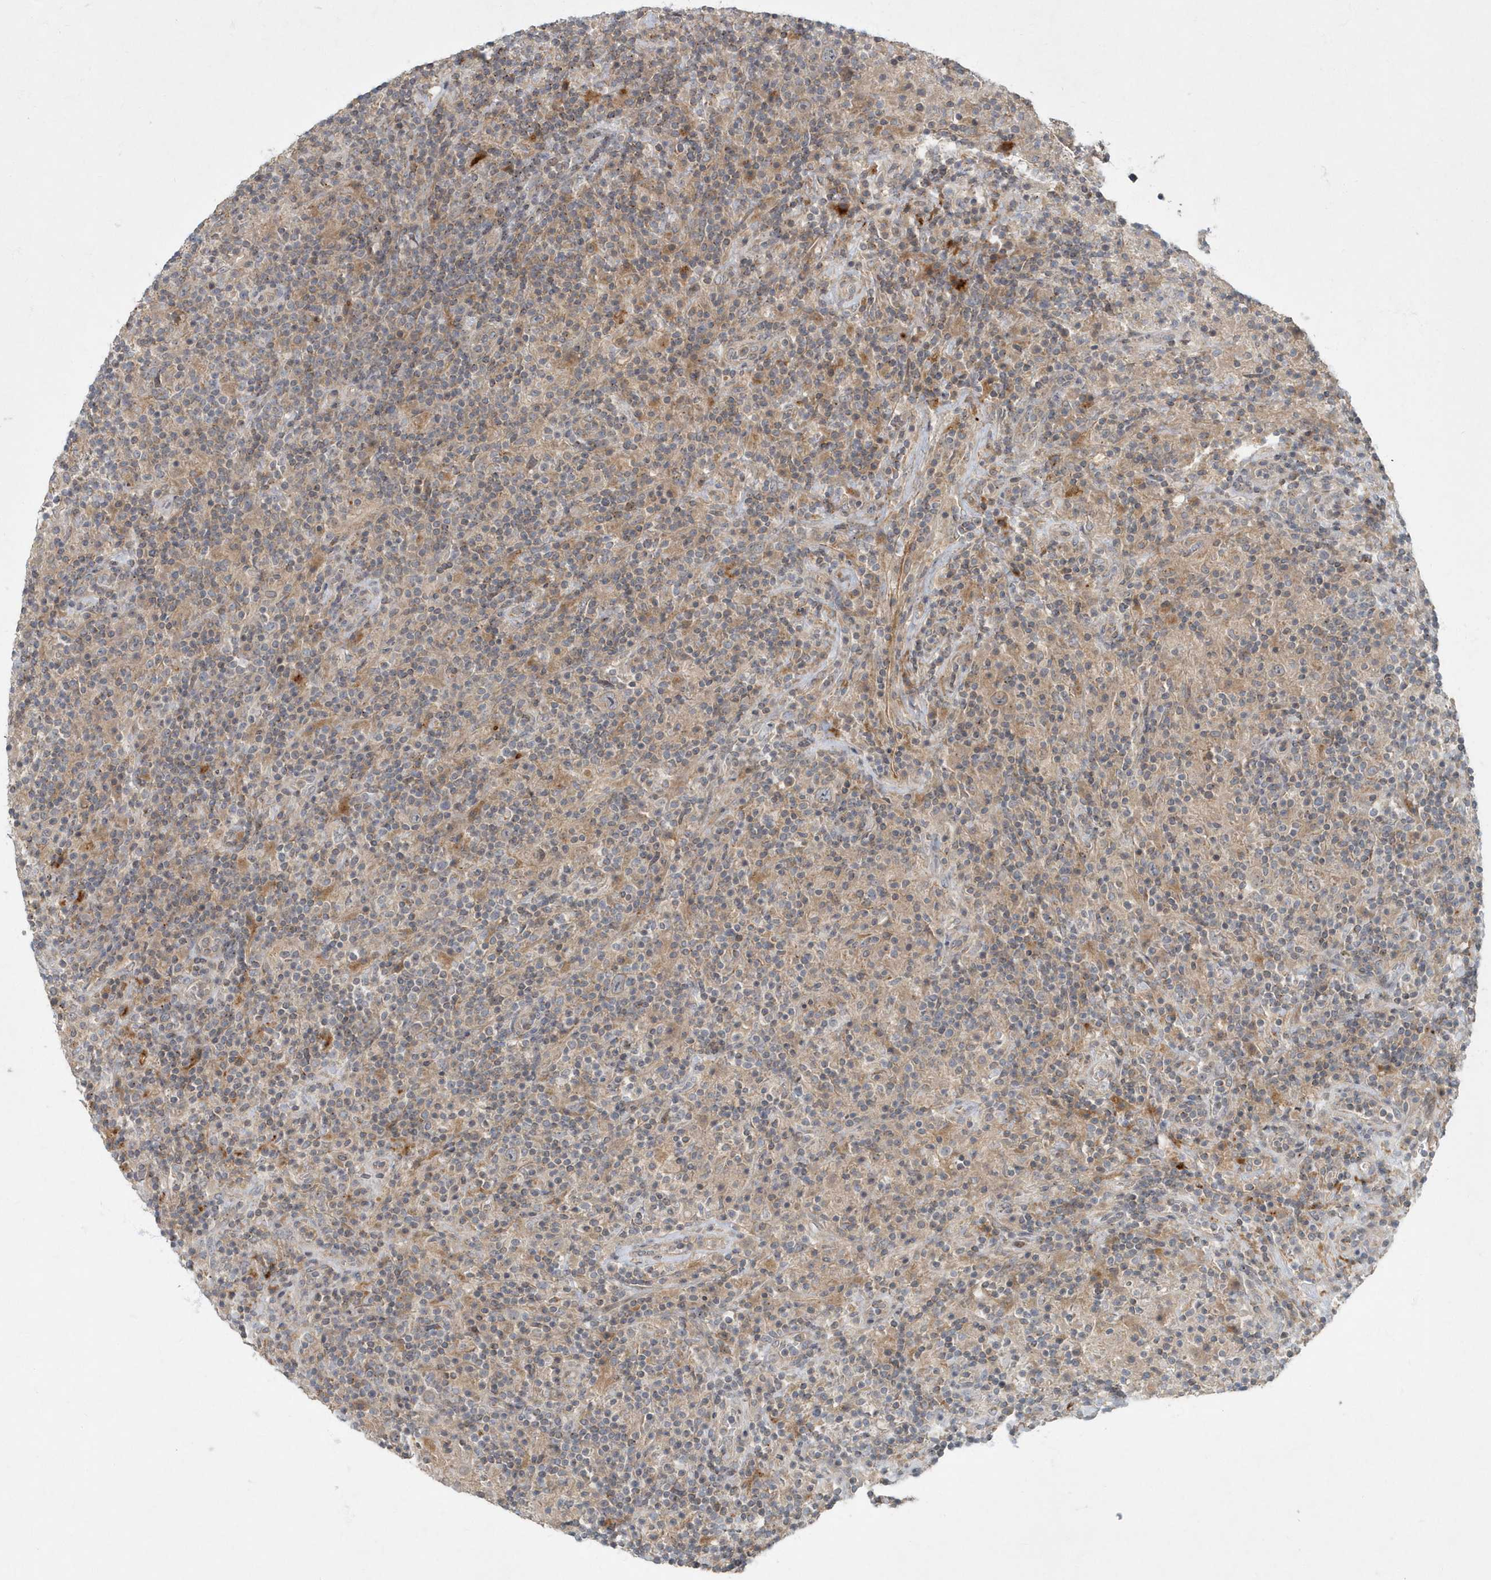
{"staining": {"intensity": "weak", "quantity": "25%-75%", "location": "cytoplasmic/membranous"}, "tissue": "lymphoma", "cell_type": "Tumor cells", "image_type": "cancer", "snomed": [{"axis": "morphology", "description": "Hodgkin's disease, NOS"}, {"axis": "topography", "description": "Lymph node"}], "caption": "Weak cytoplasmic/membranous expression is present in about 25%-75% of tumor cells in Hodgkin's disease.", "gene": "ARHGEF38", "patient": {"sex": "male", "age": 70}}